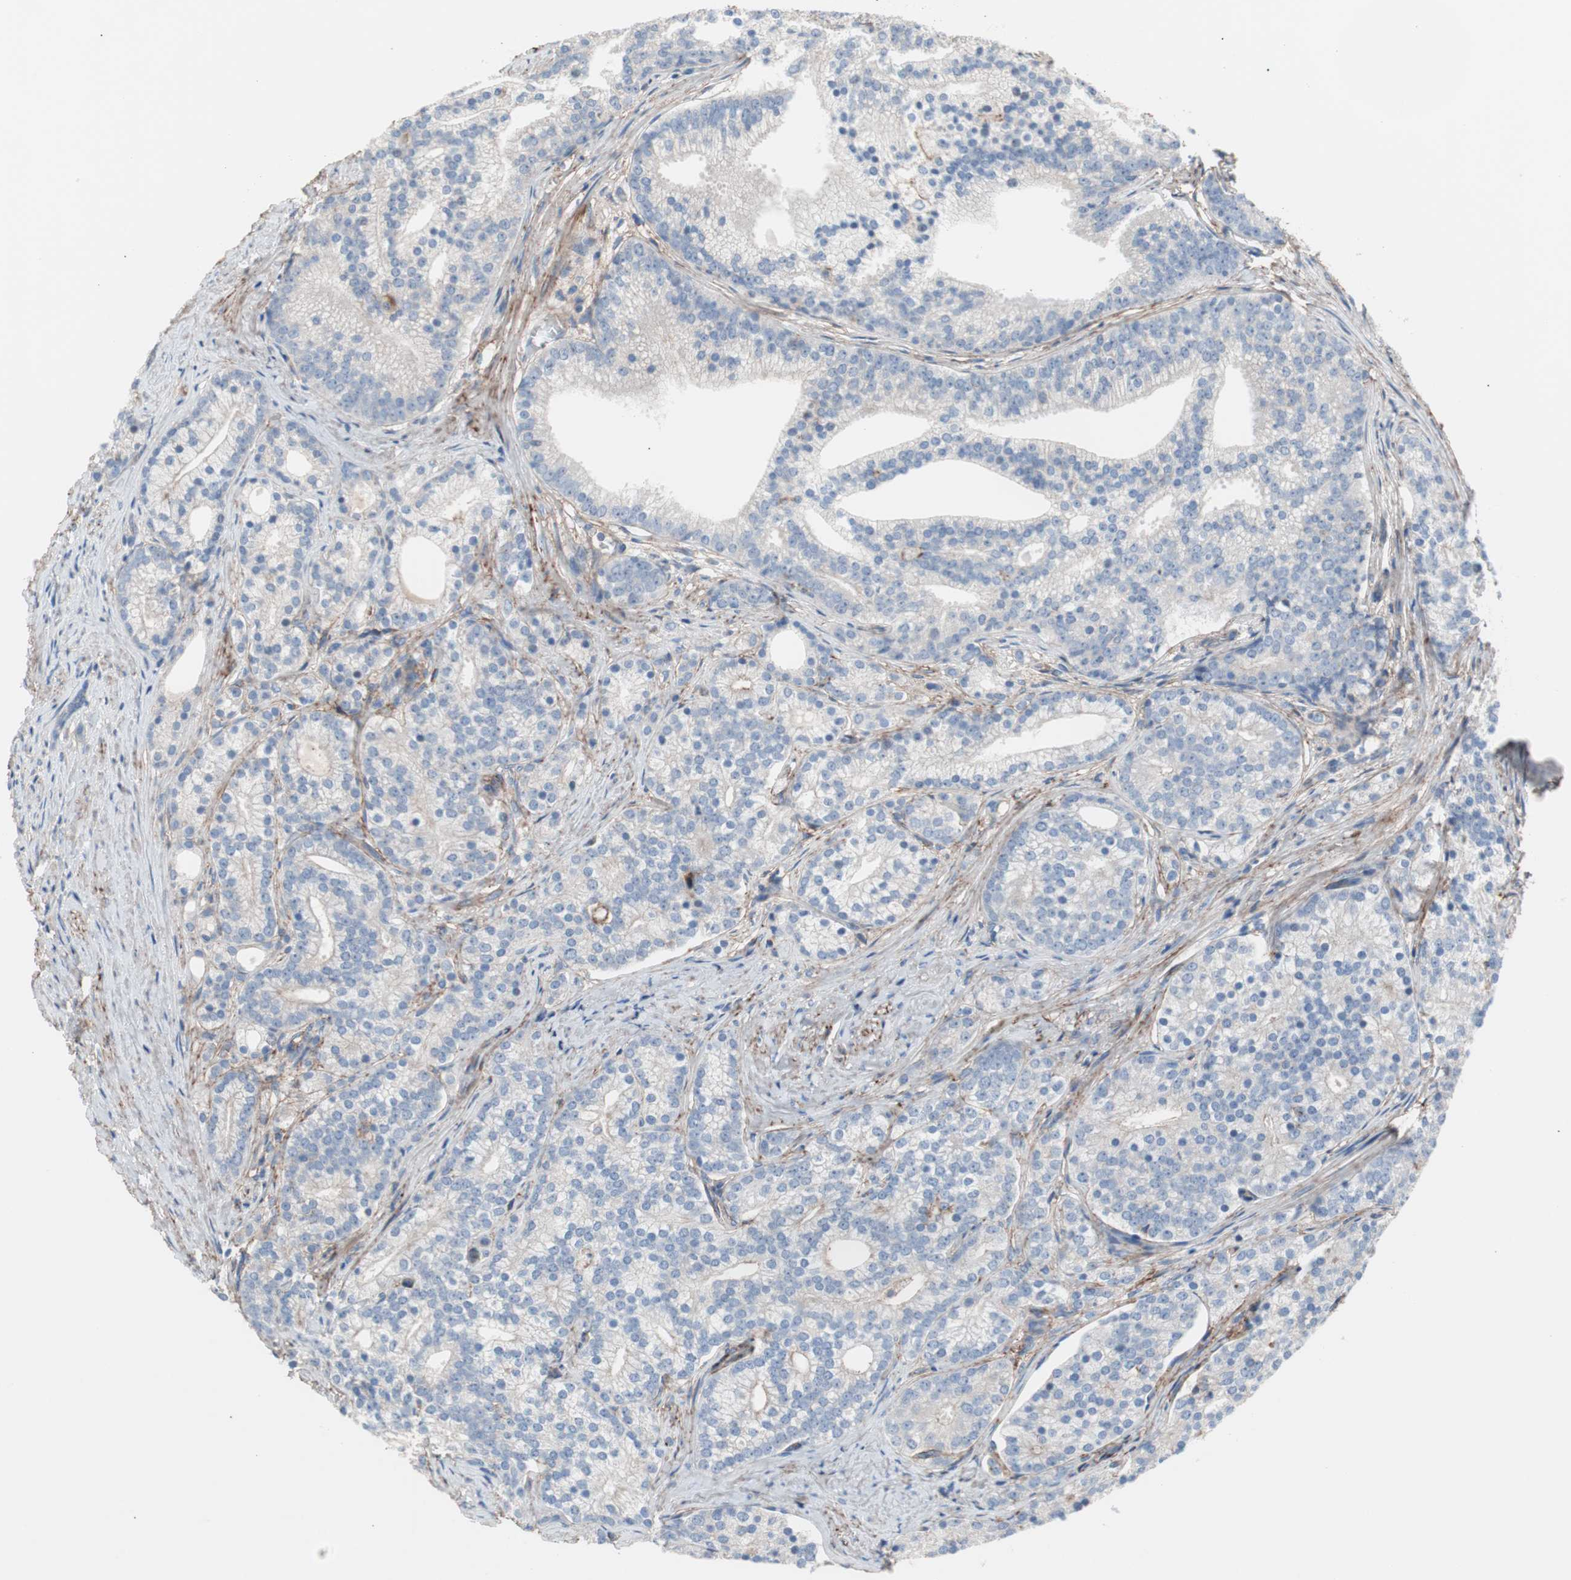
{"staining": {"intensity": "negative", "quantity": "none", "location": "none"}, "tissue": "prostate cancer", "cell_type": "Tumor cells", "image_type": "cancer", "snomed": [{"axis": "morphology", "description": "Adenocarcinoma, Low grade"}, {"axis": "topography", "description": "Prostate"}], "caption": "IHC histopathology image of neoplastic tissue: prostate low-grade adenocarcinoma stained with DAB exhibits no significant protein positivity in tumor cells.", "gene": "CD81", "patient": {"sex": "male", "age": 71}}